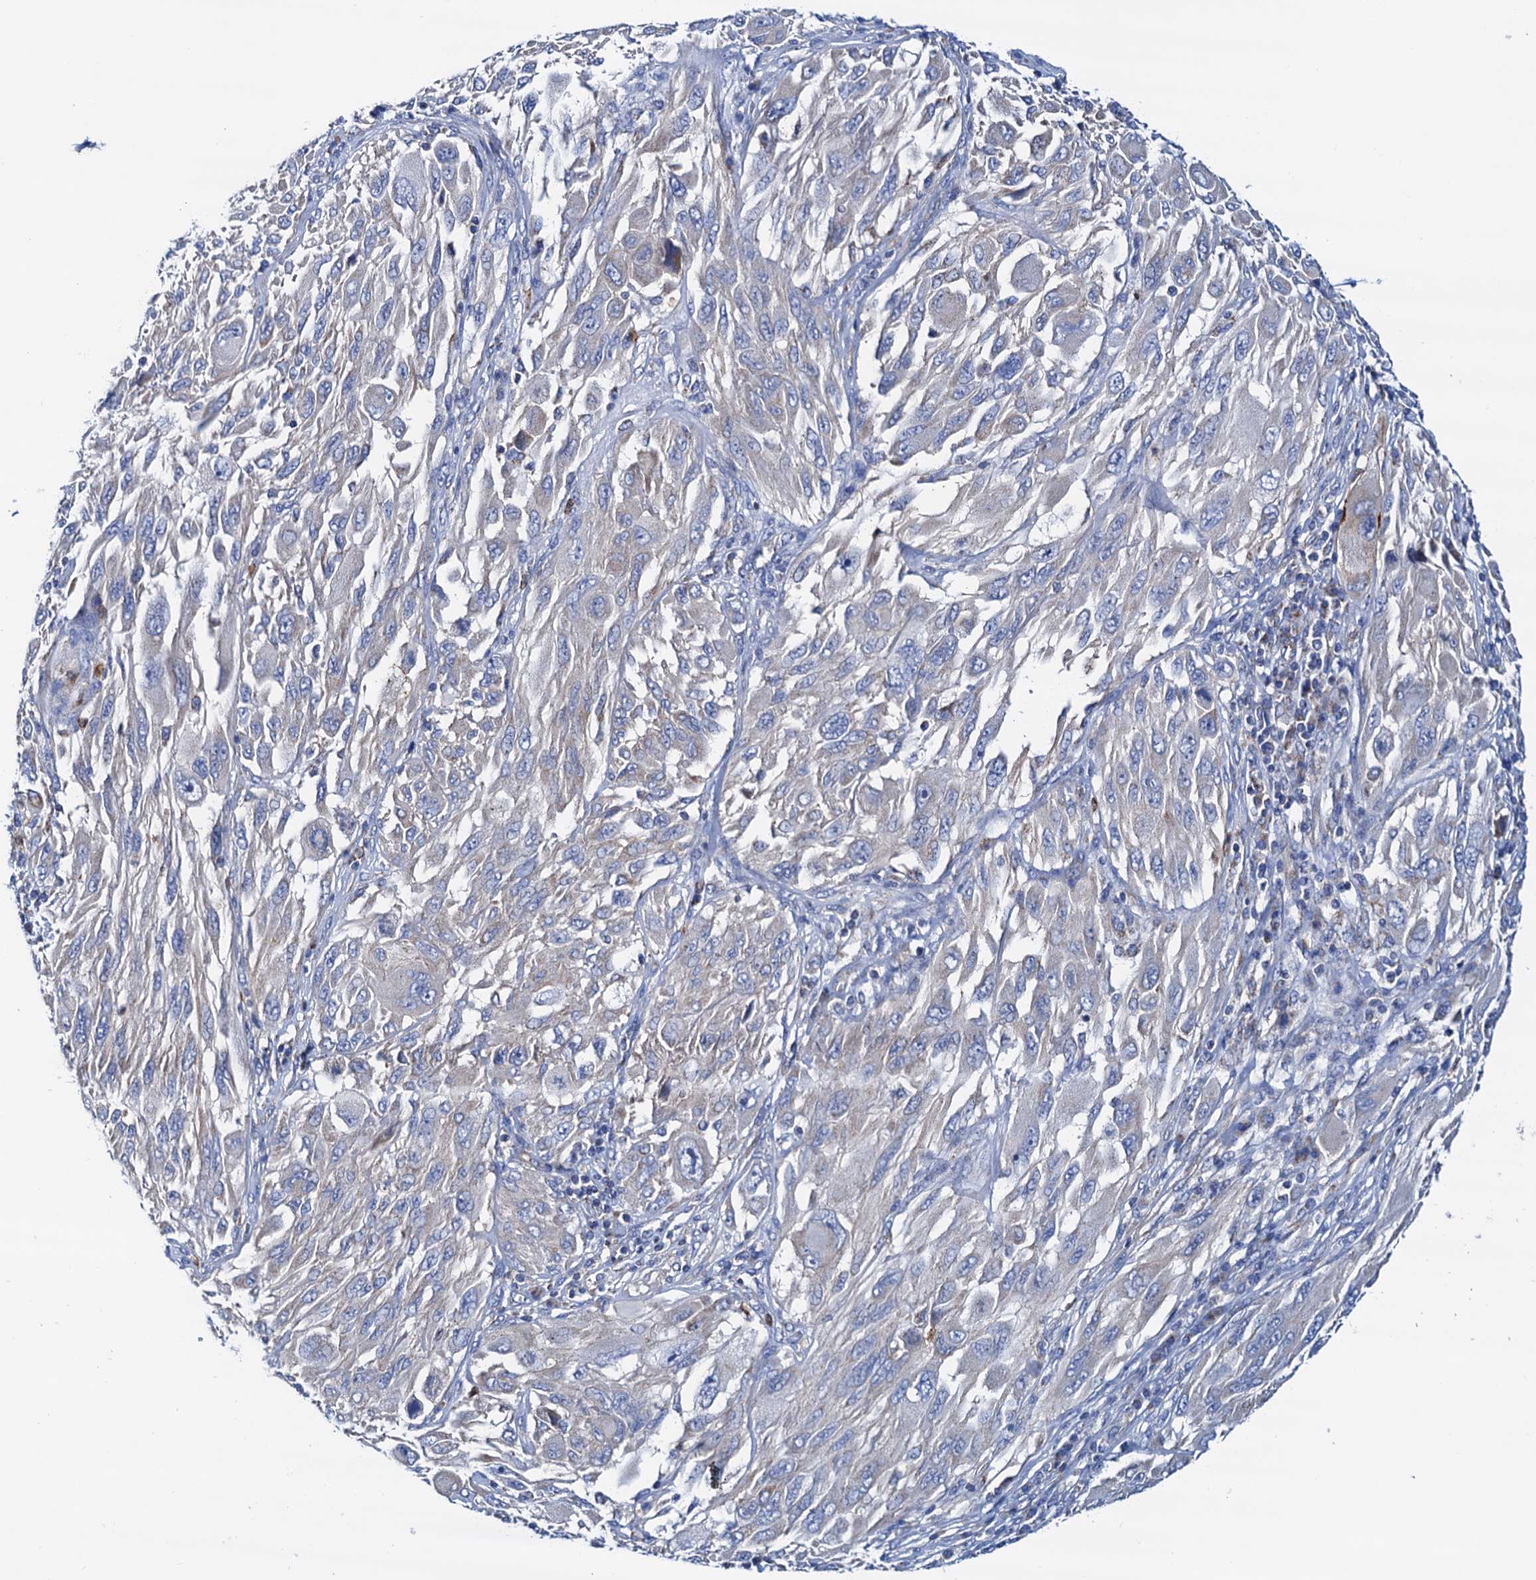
{"staining": {"intensity": "negative", "quantity": "none", "location": "none"}, "tissue": "melanoma", "cell_type": "Tumor cells", "image_type": "cancer", "snomed": [{"axis": "morphology", "description": "Malignant melanoma, NOS"}, {"axis": "topography", "description": "Skin"}], "caption": "Immunohistochemistry (IHC) micrograph of melanoma stained for a protein (brown), which reveals no expression in tumor cells. (DAB IHC with hematoxylin counter stain).", "gene": "RASSF9", "patient": {"sex": "female", "age": 91}}